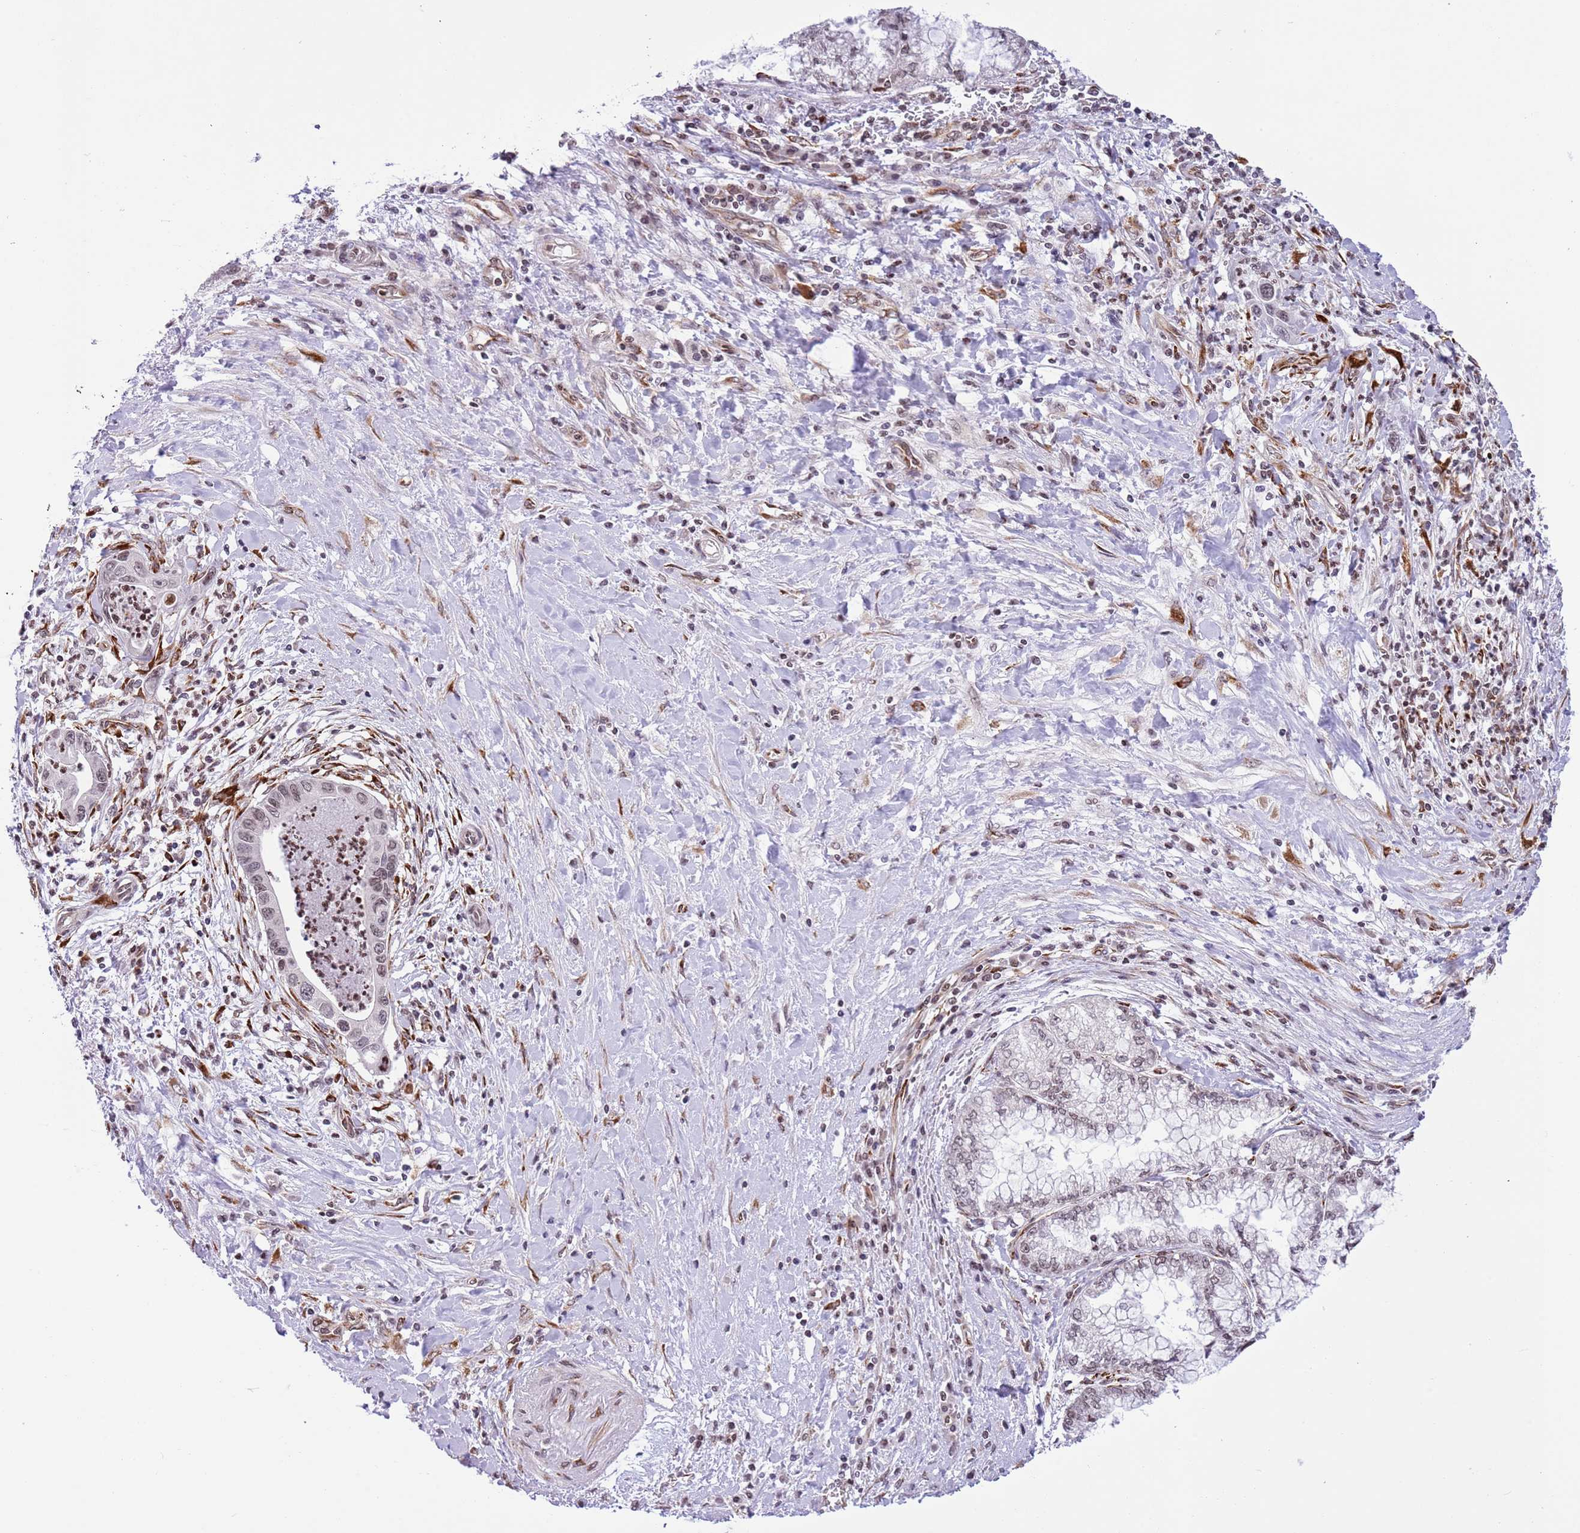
{"staining": {"intensity": "weak", "quantity": "25%-75%", "location": "nuclear"}, "tissue": "pancreatic cancer", "cell_type": "Tumor cells", "image_type": "cancer", "snomed": [{"axis": "morphology", "description": "Adenocarcinoma, NOS"}, {"axis": "topography", "description": "Pancreas"}], "caption": "Immunohistochemistry (IHC) micrograph of neoplastic tissue: pancreatic cancer (adenocarcinoma) stained using IHC reveals low levels of weak protein expression localized specifically in the nuclear of tumor cells, appearing as a nuclear brown color.", "gene": "NRIP1", "patient": {"sex": "male", "age": 73}}